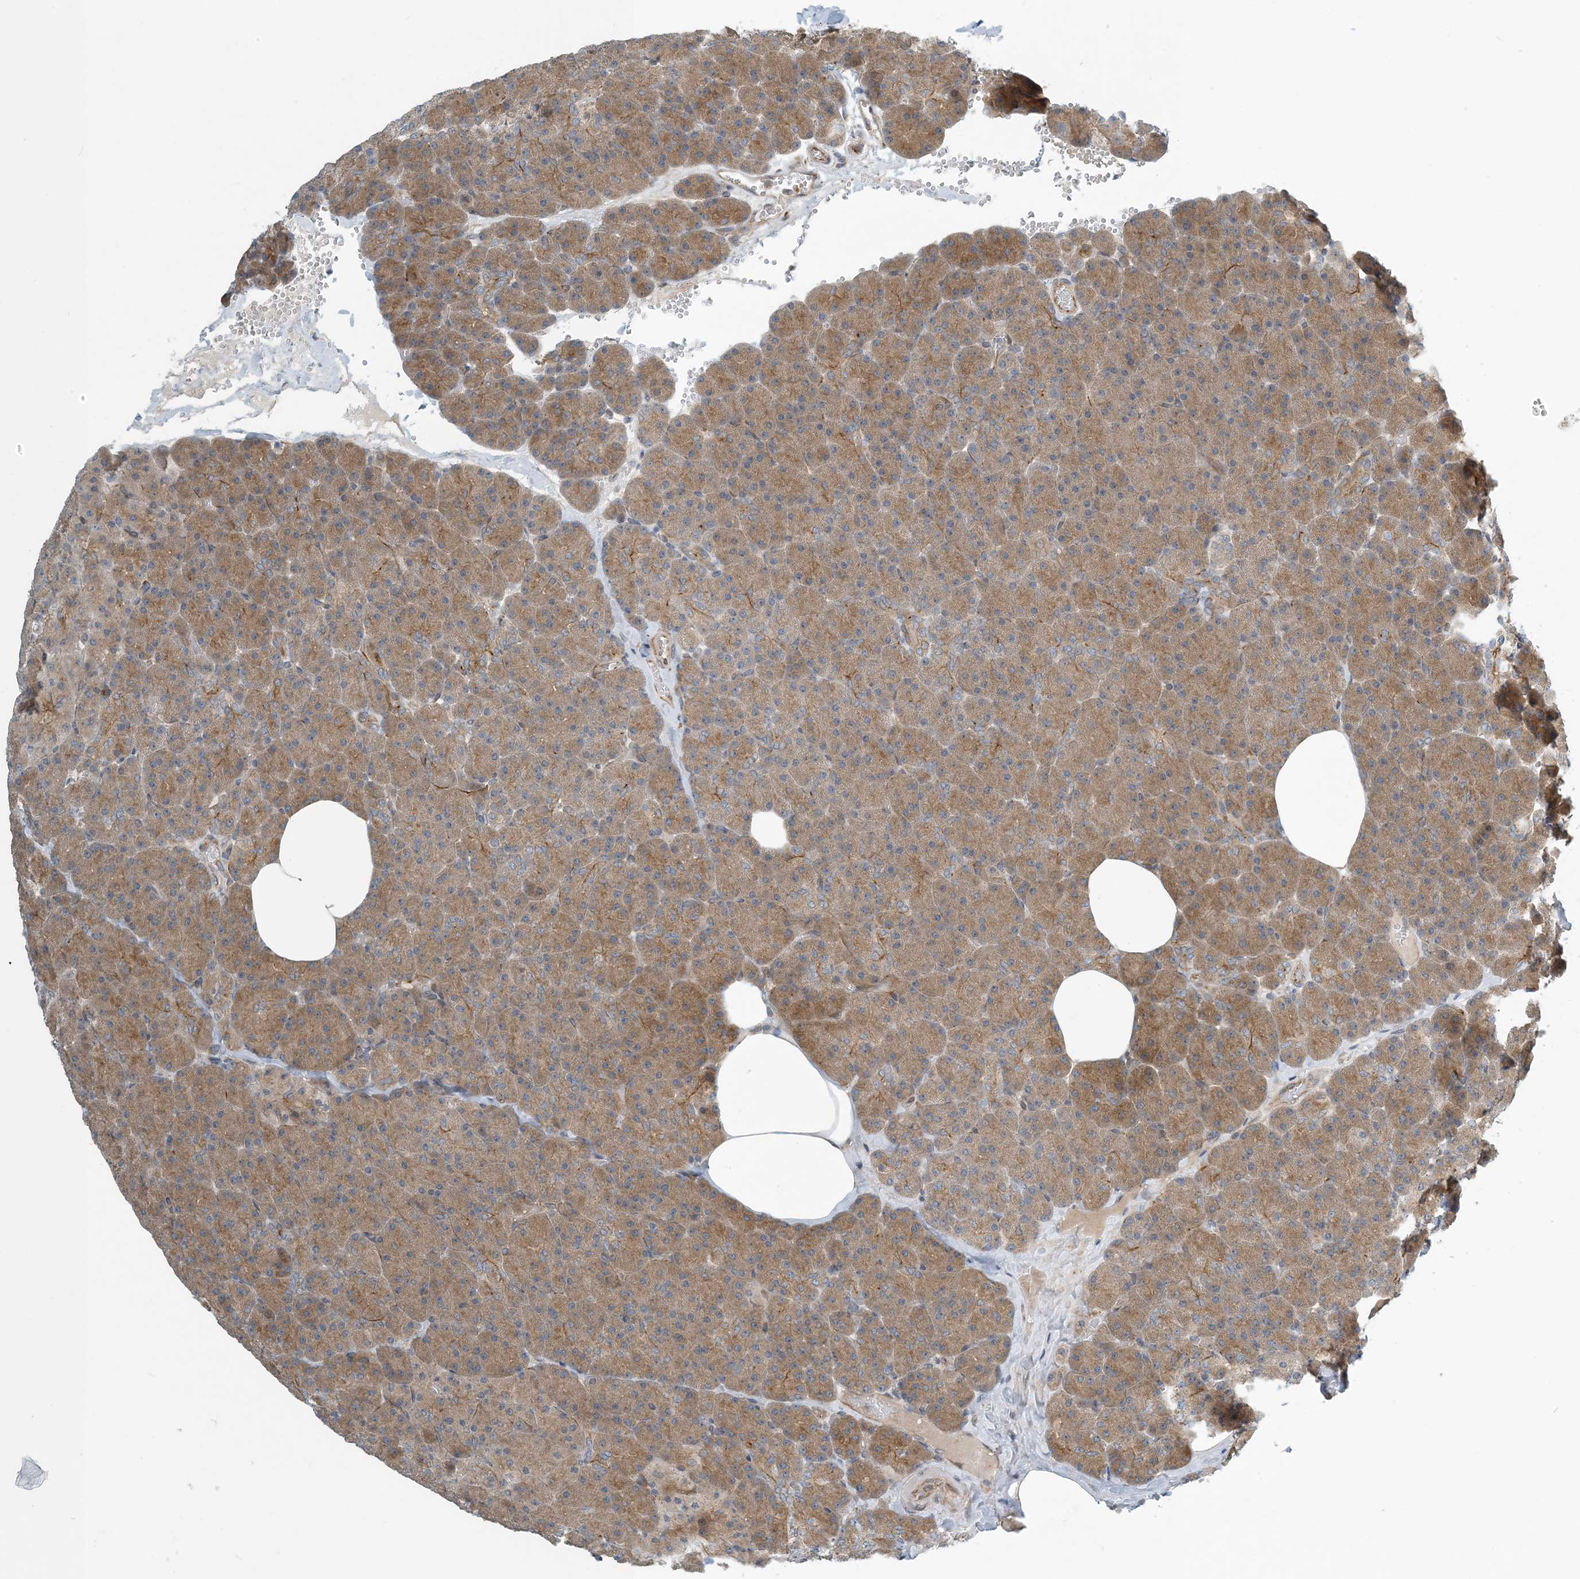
{"staining": {"intensity": "moderate", "quantity": ">75%", "location": "cytoplasmic/membranous"}, "tissue": "pancreas", "cell_type": "Exocrine glandular cells", "image_type": "normal", "snomed": [{"axis": "morphology", "description": "Normal tissue, NOS"}, {"axis": "morphology", "description": "Carcinoid, malignant, NOS"}, {"axis": "topography", "description": "Pancreas"}], "caption": "Immunohistochemical staining of normal human pancreas displays medium levels of moderate cytoplasmic/membranous staining in approximately >75% of exocrine glandular cells. (DAB (3,3'-diaminobenzidine) IHC, brown staining for protein, blue staining for nuclei).", "gene": "ZBTB3", "patient": {"sex": "female", "age": 35}}